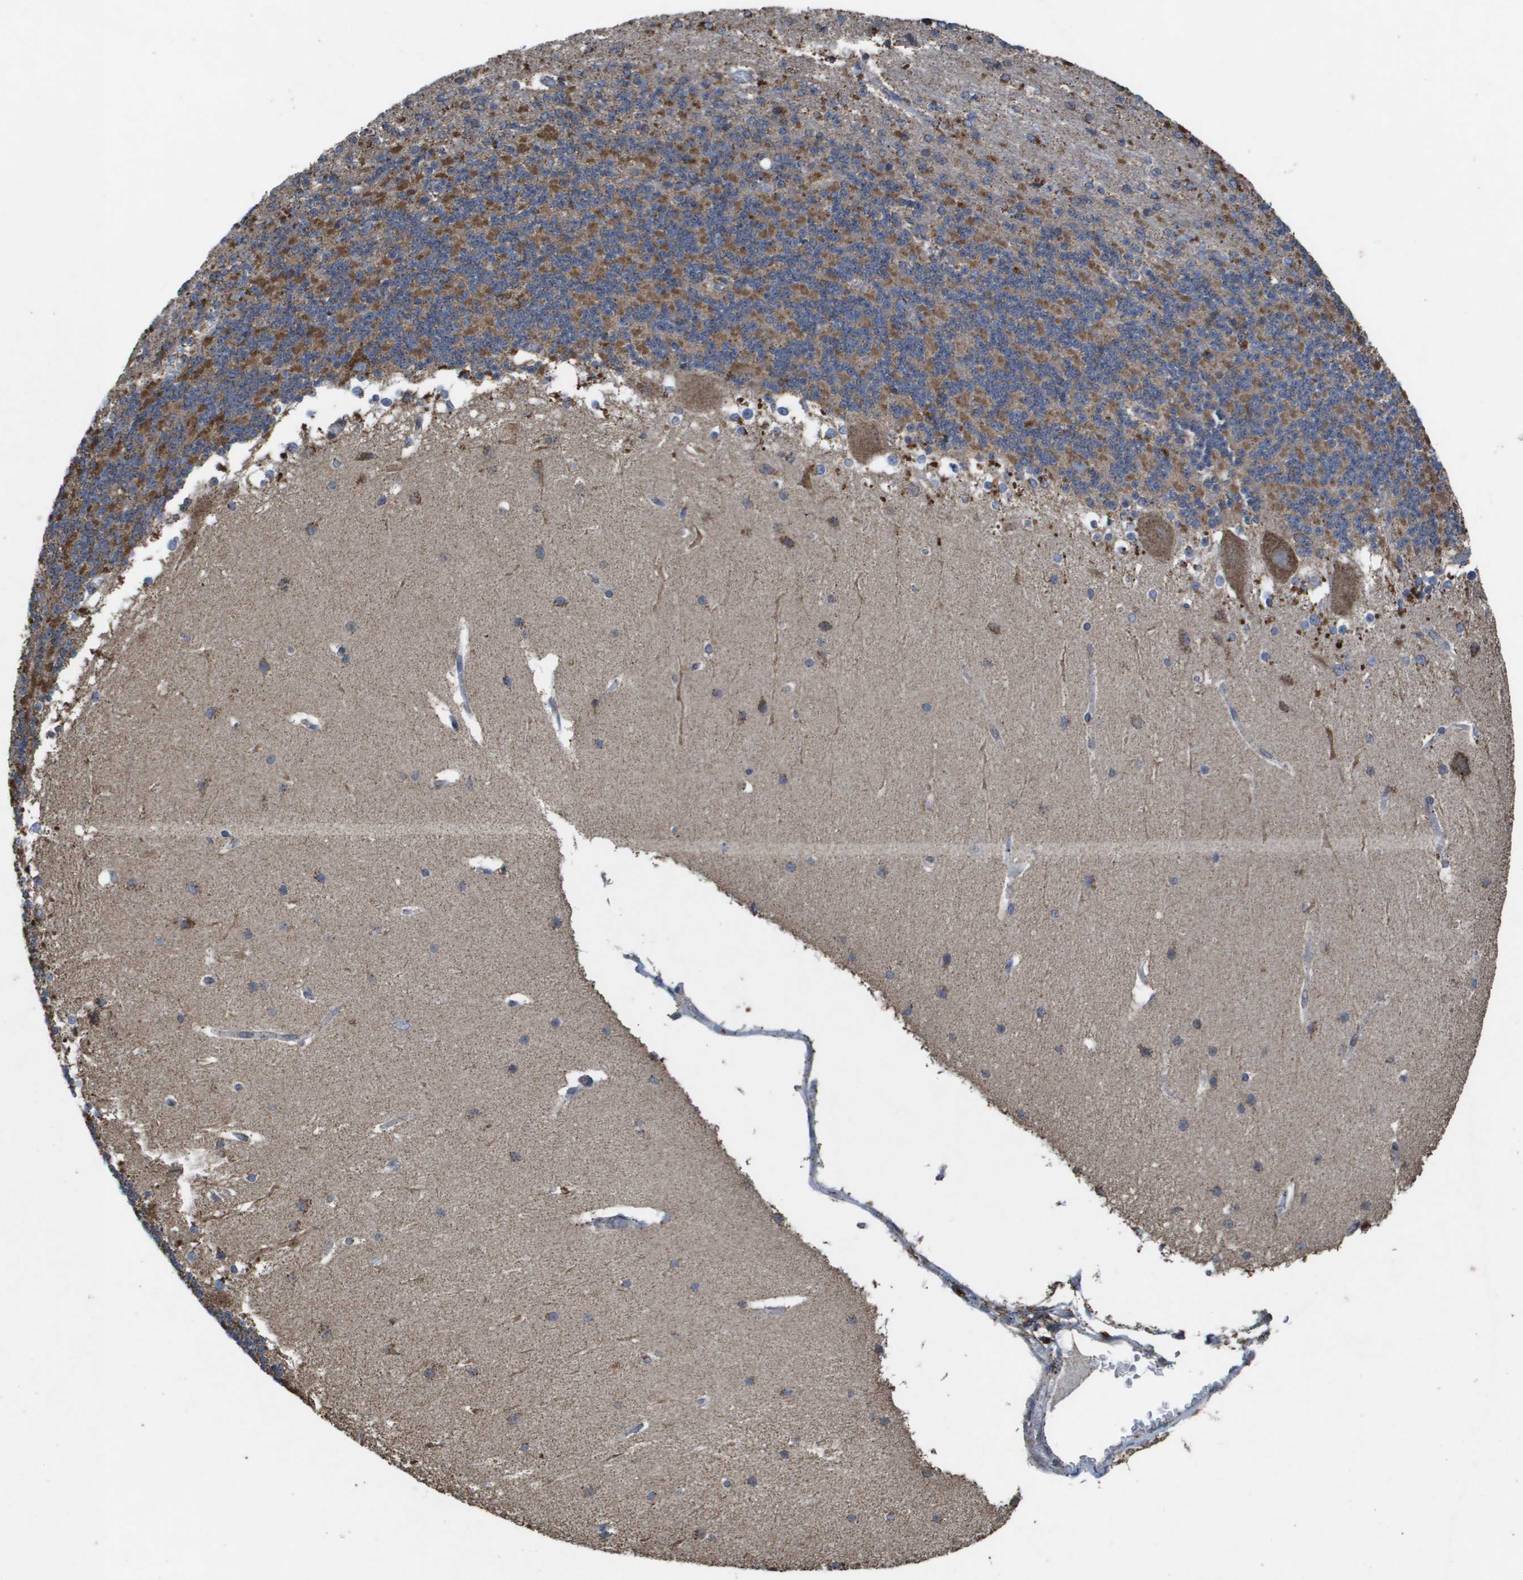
{"staining": {"intensity": "moderate", "quantity": ">75%", "location": "cytoplasmic/membranous"}, "tissue": "cerebellum", "cell_type": "Cells in granular layer", "image_type": "normal", "snomed": [{"axis": "morphology", "description": "Normal tissue, NOS"}, {"axis": "topography", "description": "Cerebellum"}], "caption": "Moderate cytoplasmic/membranous positivity is present in approximately >75% of cells in granular layer in unremarkable cerebellum.", "gene": "HSPE1", "patient": {"sex": "female", "age": 19}}